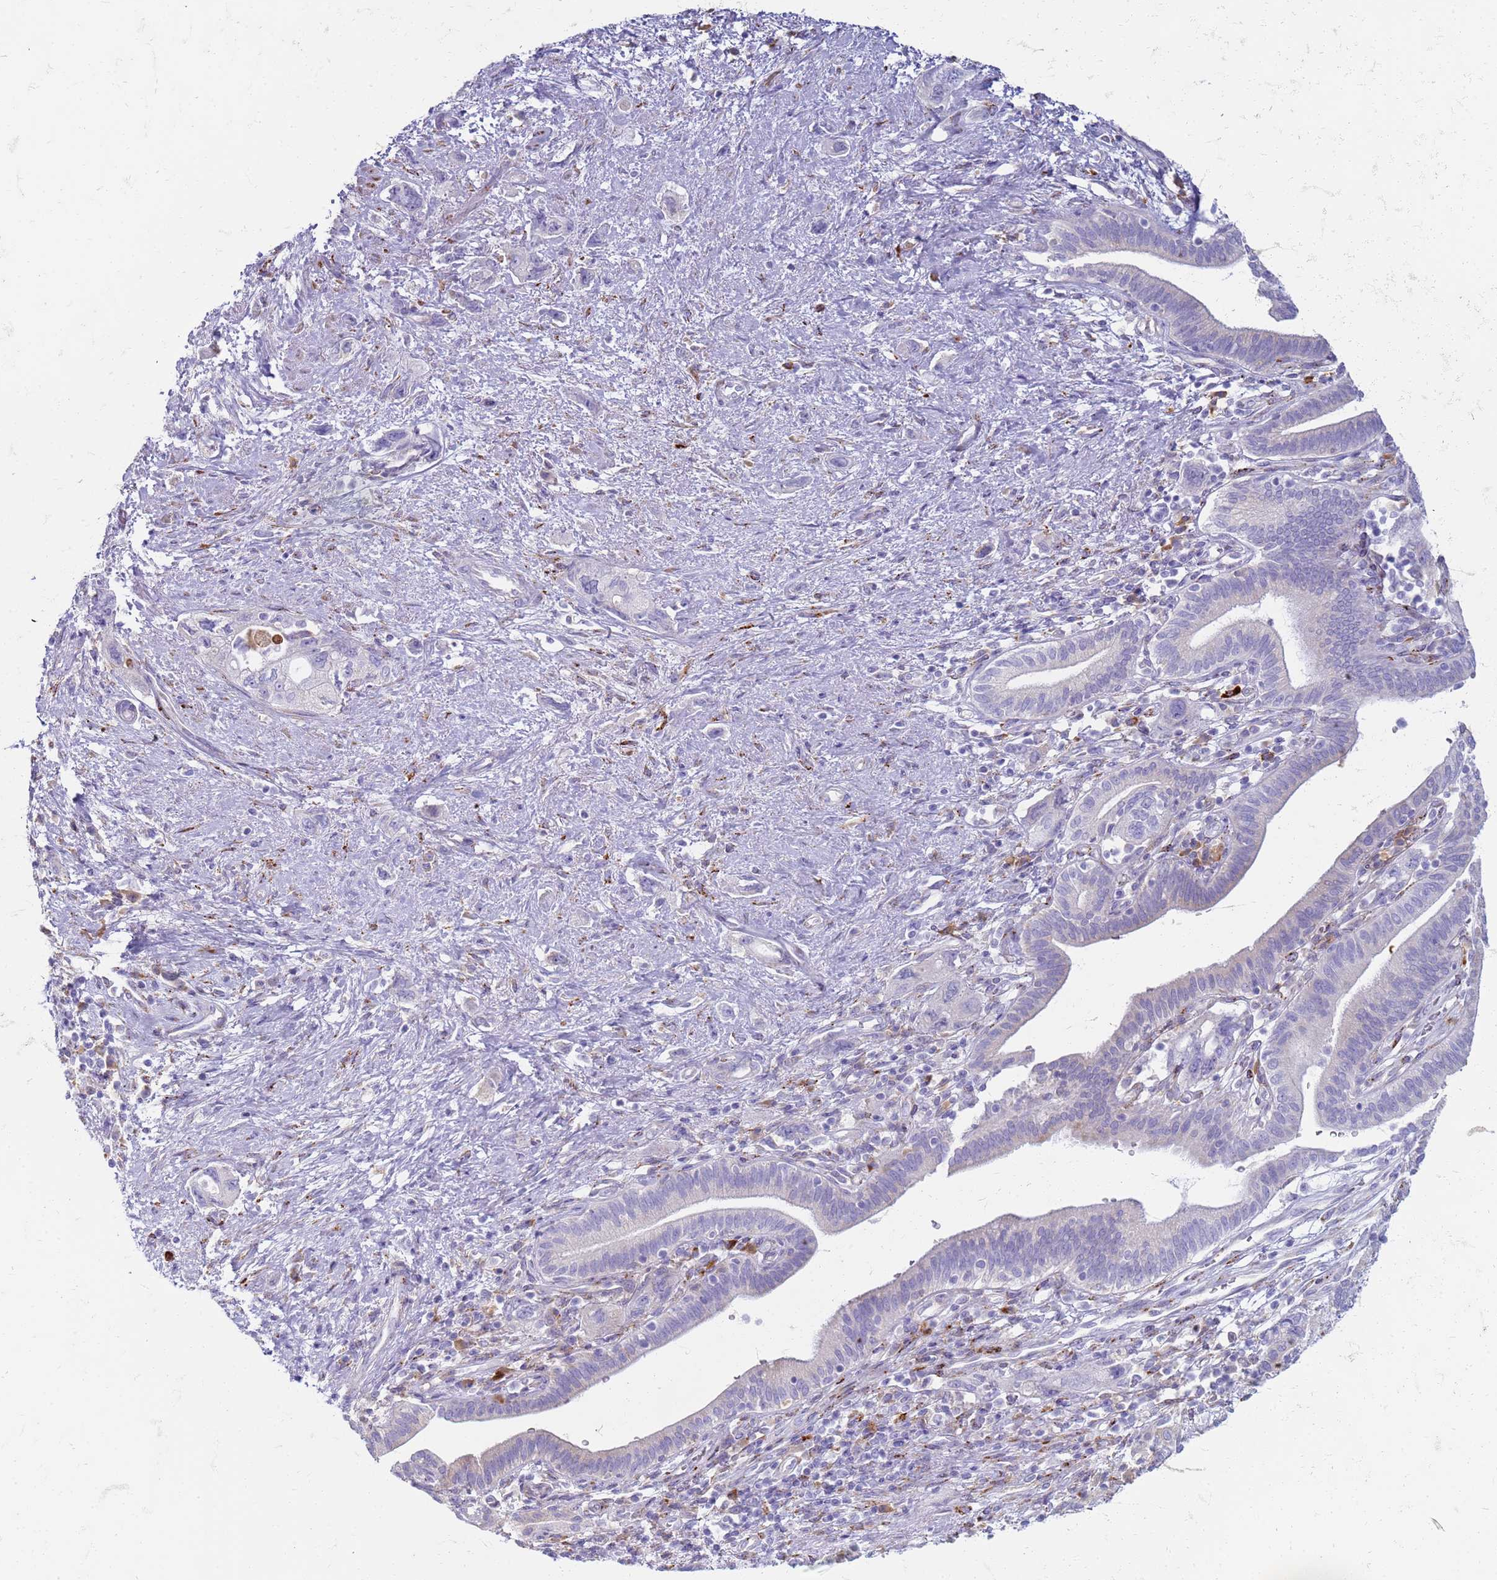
{"staining": {"intensity": "negative", "quantity": "none", "location": "none"}, "tissue": "pancreatic cancer", "cell_type": "Tumor cells", "image_type": "cancer", "snomed": [{"axis": "morphology", "description": "Adenocarcinoma, NOS"}, {"axis": "topography", "description": "Pancreas"}], "caption": "DAB immunohistochemical staining of pancreatic cancer reveals no significant positivity in tumor cells.", "gene": "PDK3", "patient": {"sex": "female", "age": 73}}